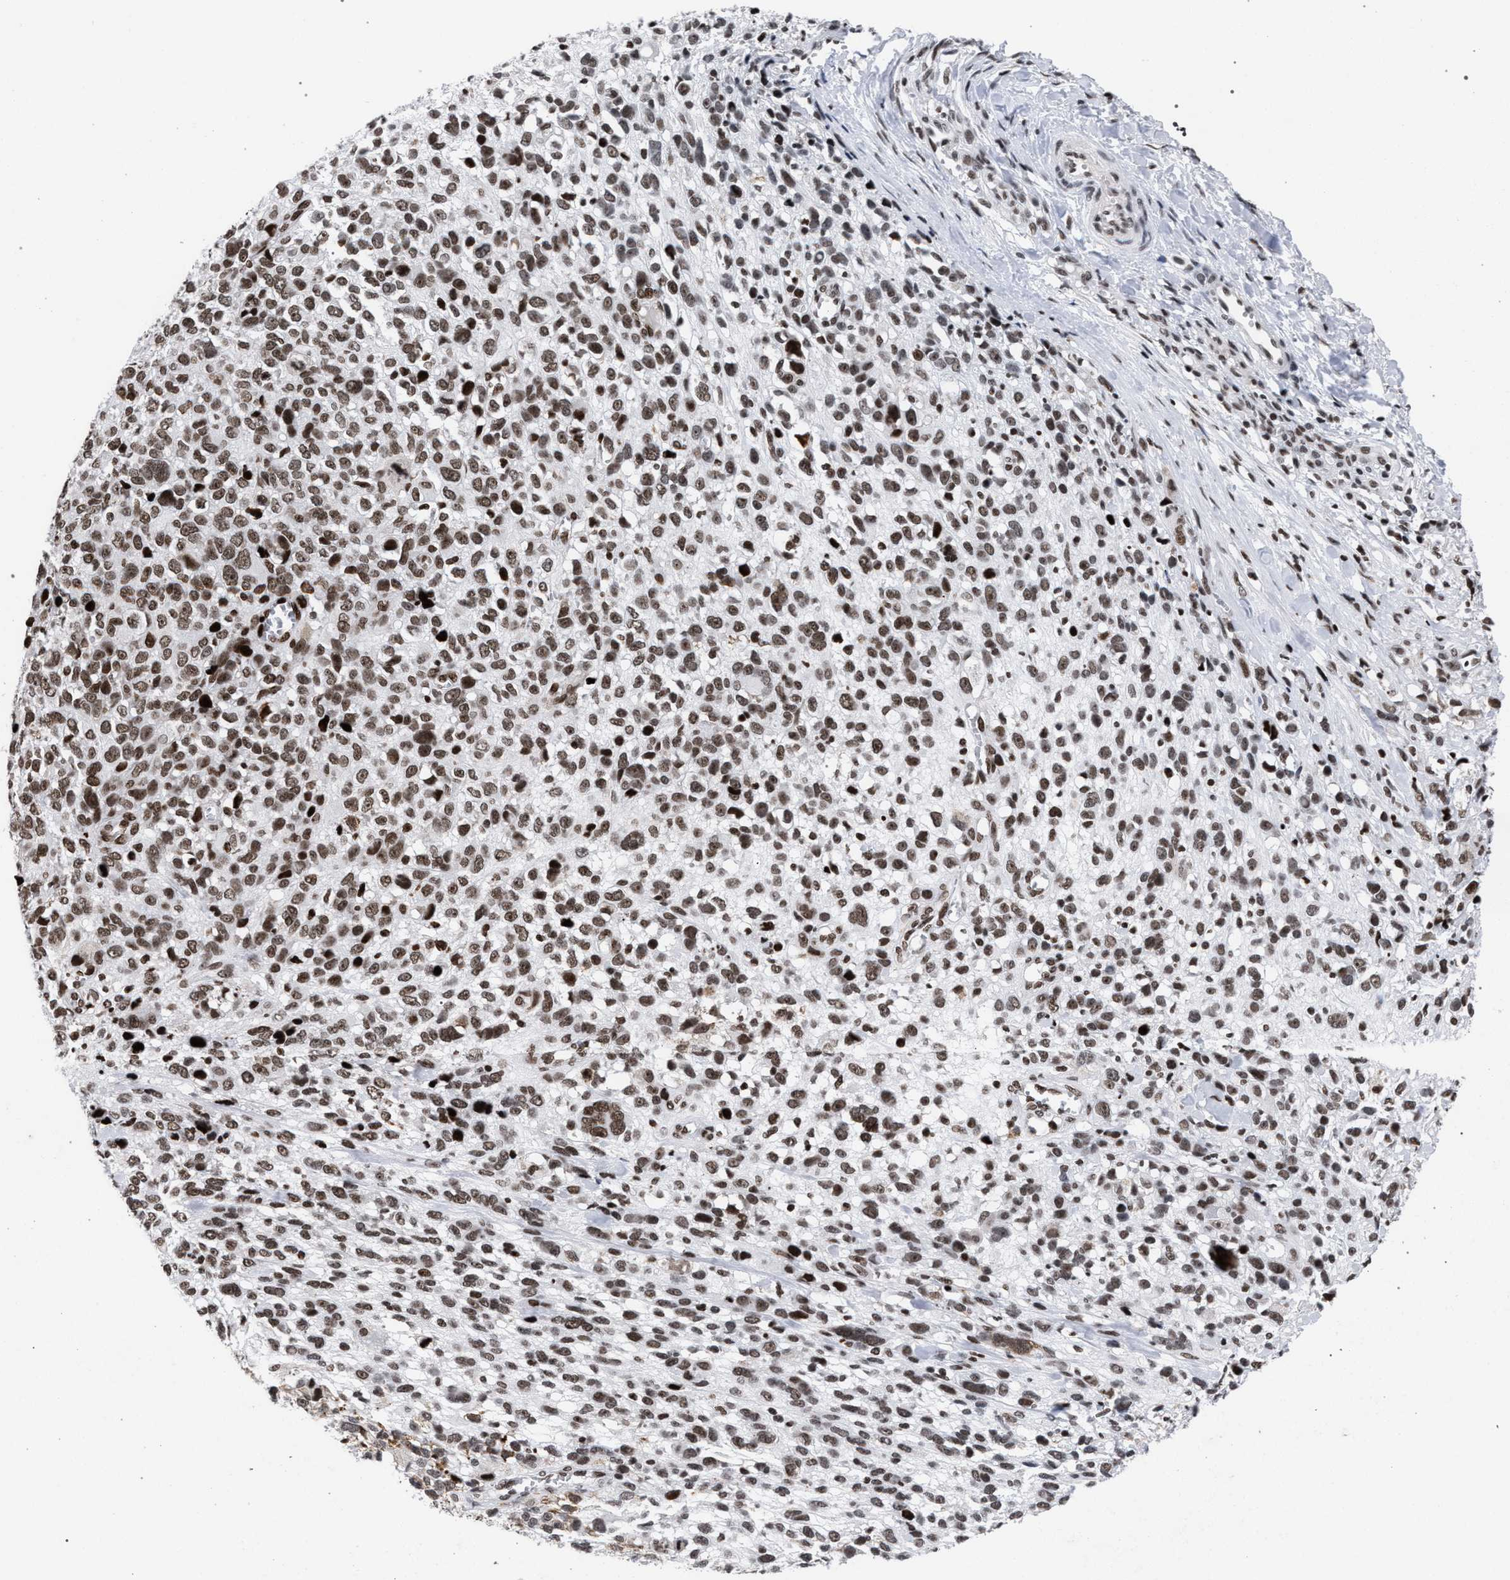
{"staining": {"intensity": "moderate", "quantity": ">75%", "location": "nuclear"}, "tissue": "melanoma", "cell_type": "Tumor cells", "image_type": "cancer", "snomed": [{"axis": "morphology", "description": "Malignant melanoma, NOS"}, {"axis": "topography", "description": "Skin"}], "caption": "Immunohistochemical staining of melanoma demonstrates medium levels of moderate nuclear positivity in about >75% of tumor cells. (DAB (3,3'-diaminobenzidine) = brown stain, brightfield microscopy at high magnification).", "gene": "SCAF4", "patient": {"sex": "female", "age": 55}}